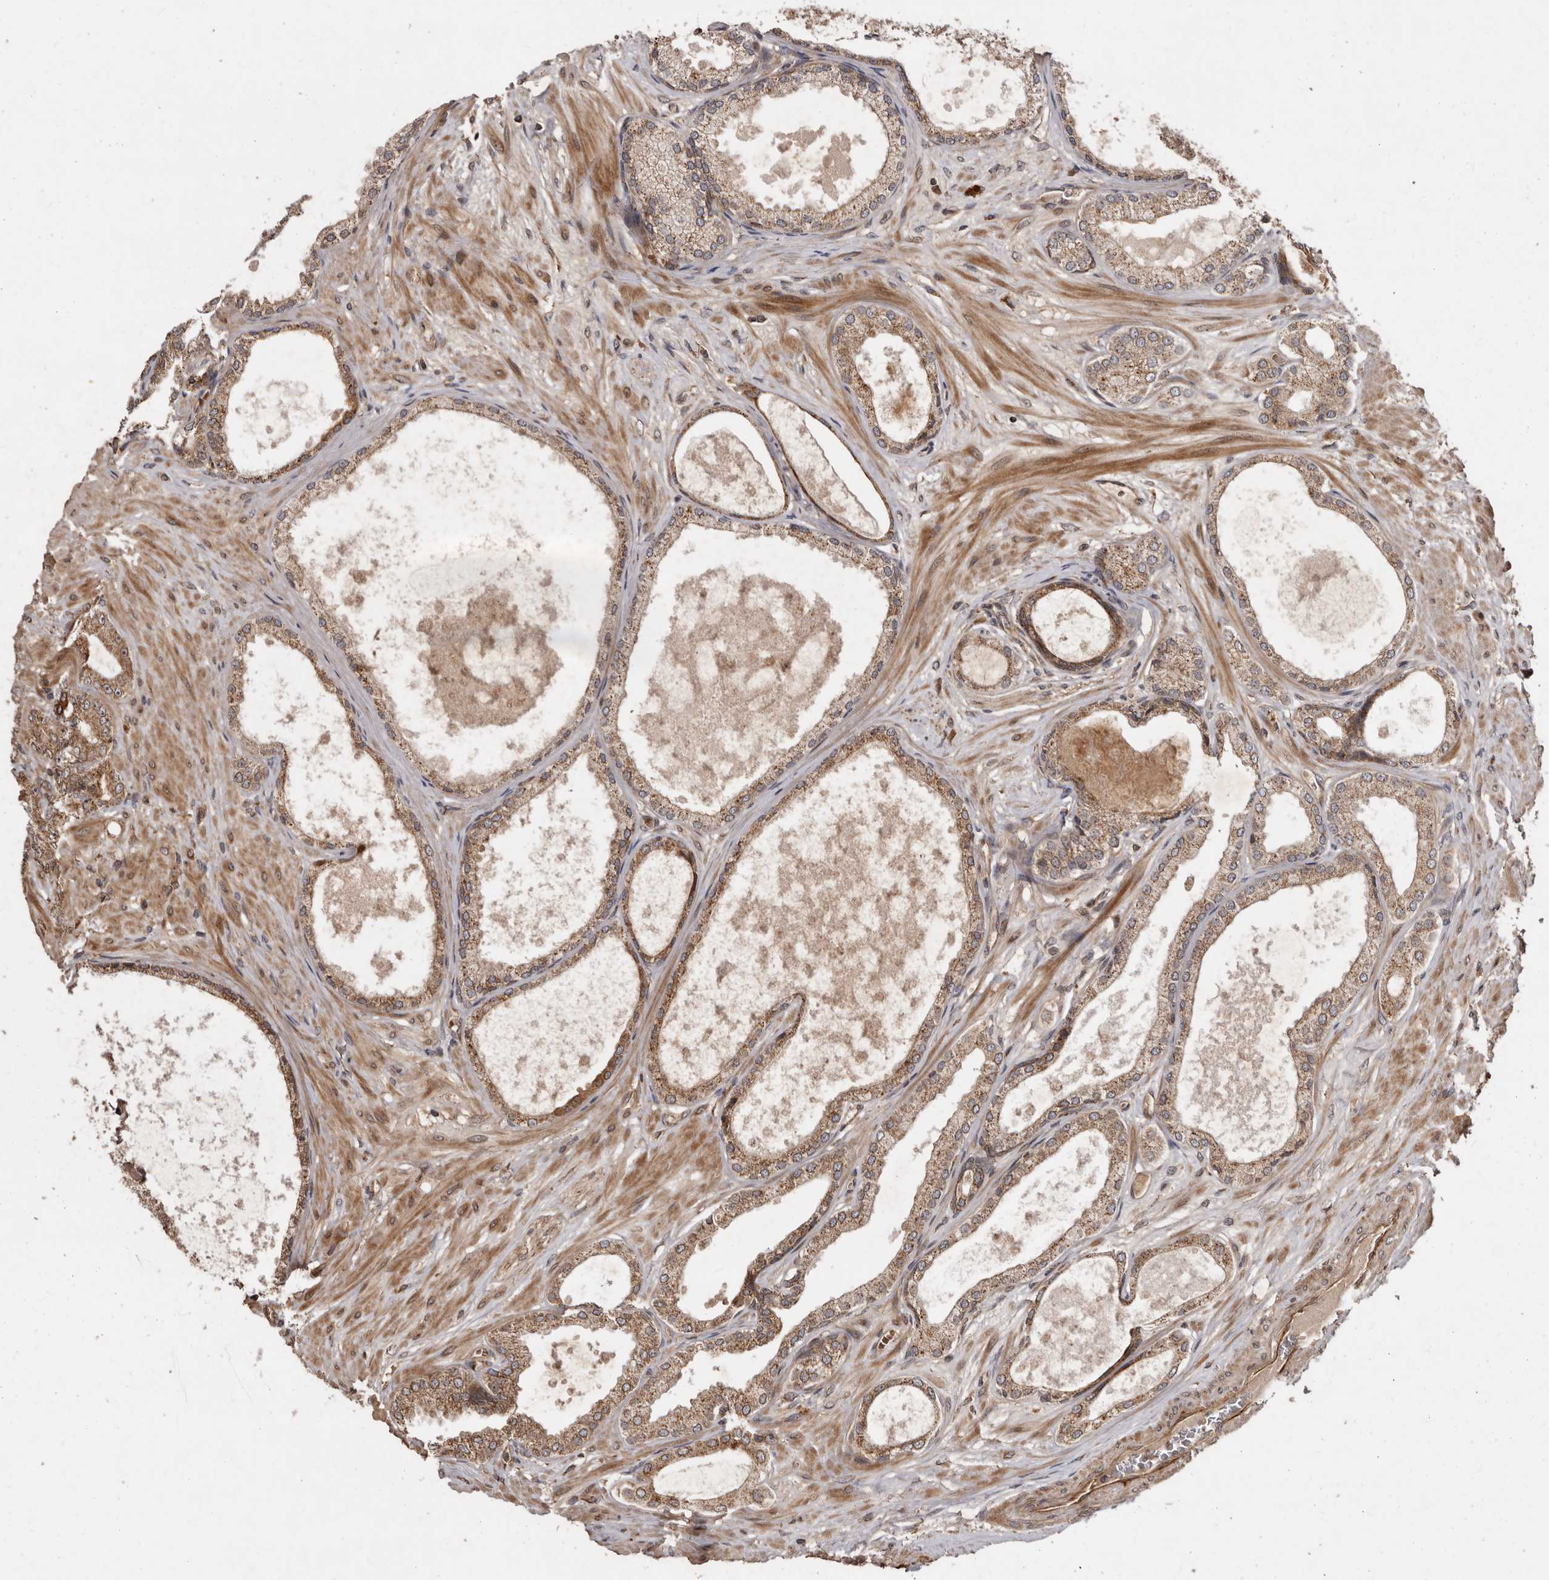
{"staining": {"intensity": "moderate", "quantity": ">75%", "location": "cytoplasmic/membranous"}, "tissue": "prostate cancer", "cell_type": "Tumor cells", "image_type": "cancer", "snomed": [{"axis": "morphology", "description": "Adenocarcinoma, Low grade"}, {"axis": "topography", "description": "Prostate"}], "caption": "The image exhibits a brown stain indicating the presence of a protein in the cytoplasmic/membranous of tumor cells in prostate cancer (low-grade adenocarcinoma).", "gene": "STK36", "patient": {"sex": "male", "age": 63}}